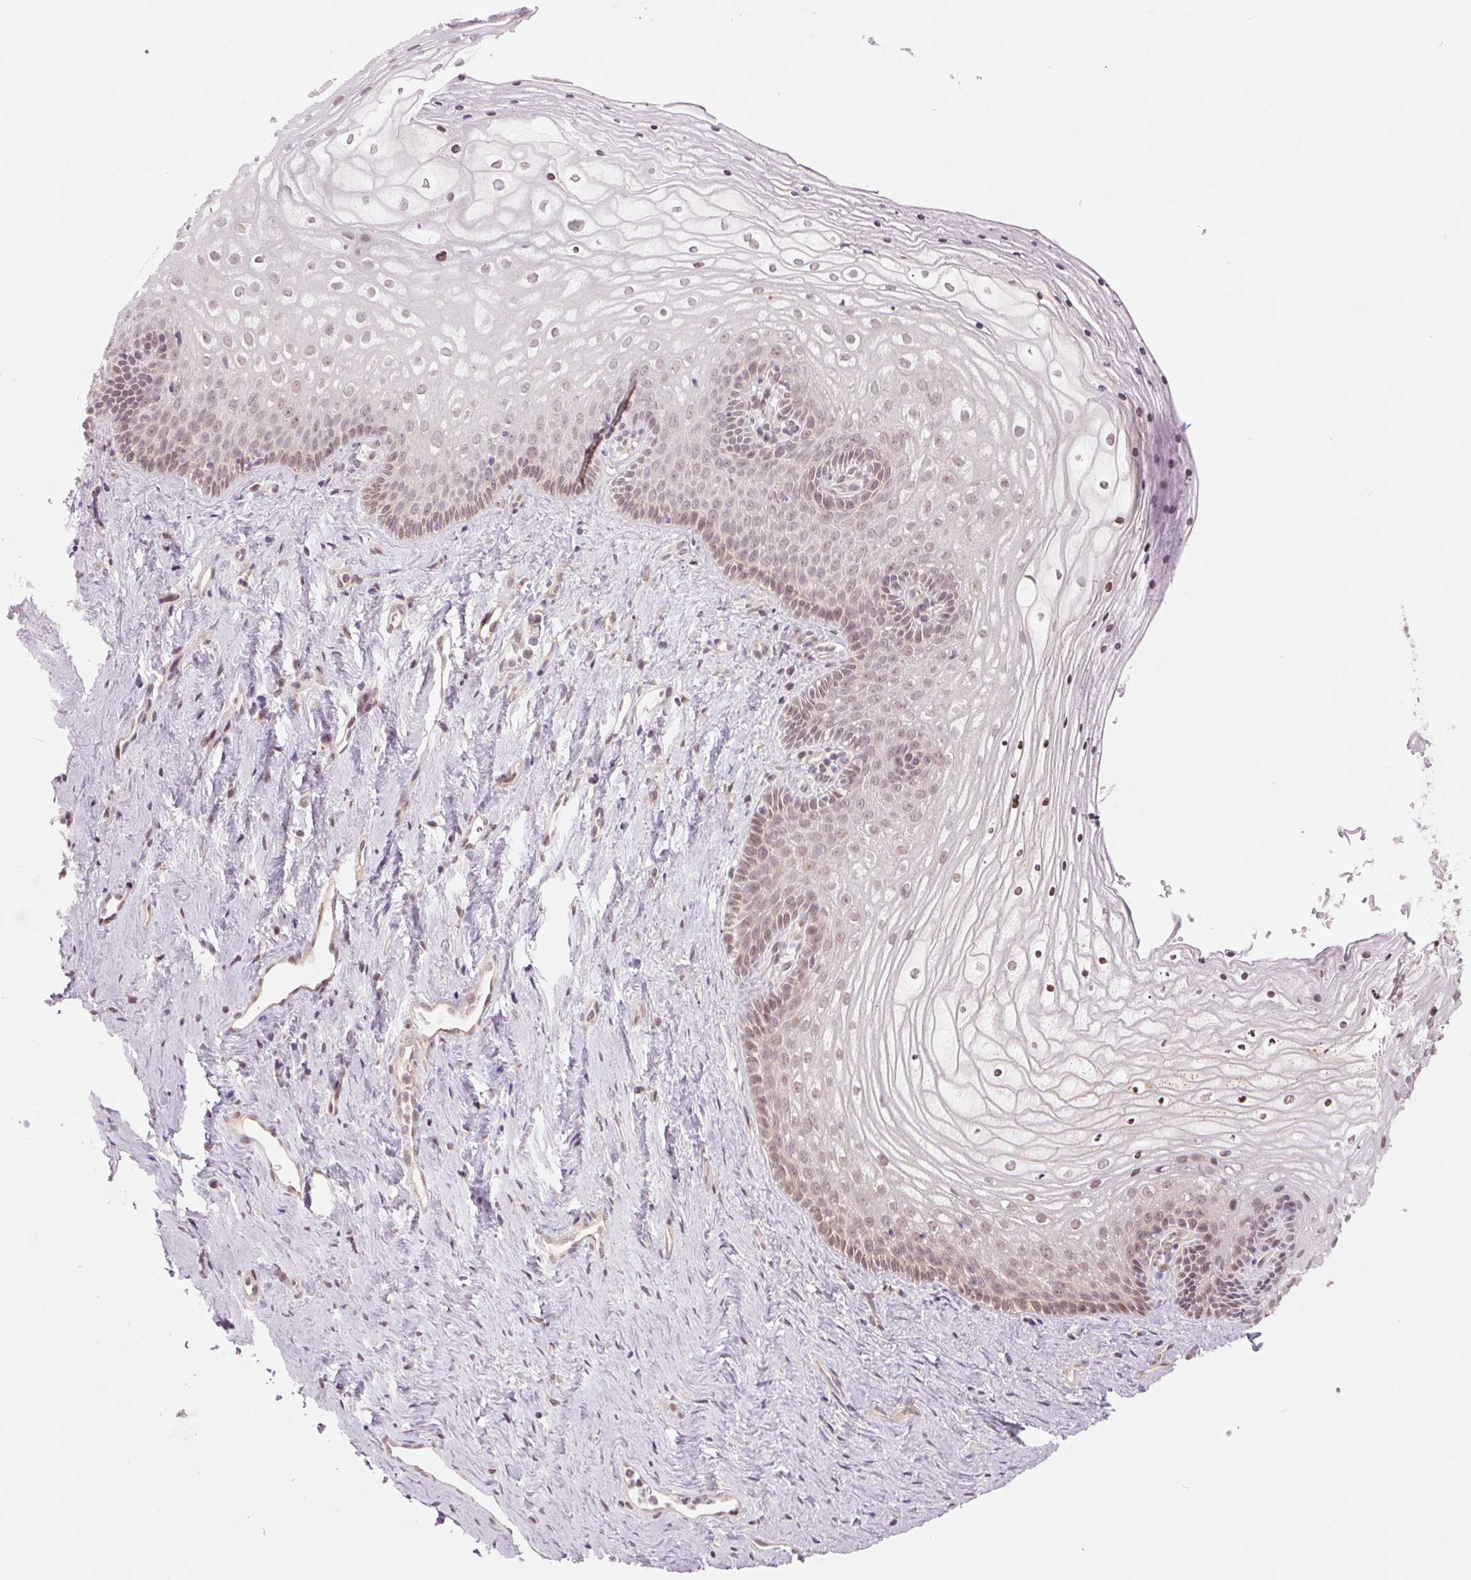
{"staining": {"intensity": "weak", "quantity": "<25%", "location": "nuclear"}, "tissue": "vagina", "cell_type": "Squamous epithelial cells", "image_type": "normal", "snomed": [{"axis": "morphology", "description": "Normal tissue, NOS"}, {"axis": "topography", "description": "Vagina"}], "caption": "Immunohistochemistry (IHC) of unremarkable human vagina shows no positivity in squamous epithelial cells.", "gene": "ERI3", "patient": {"sex": "female", "age": 45}}